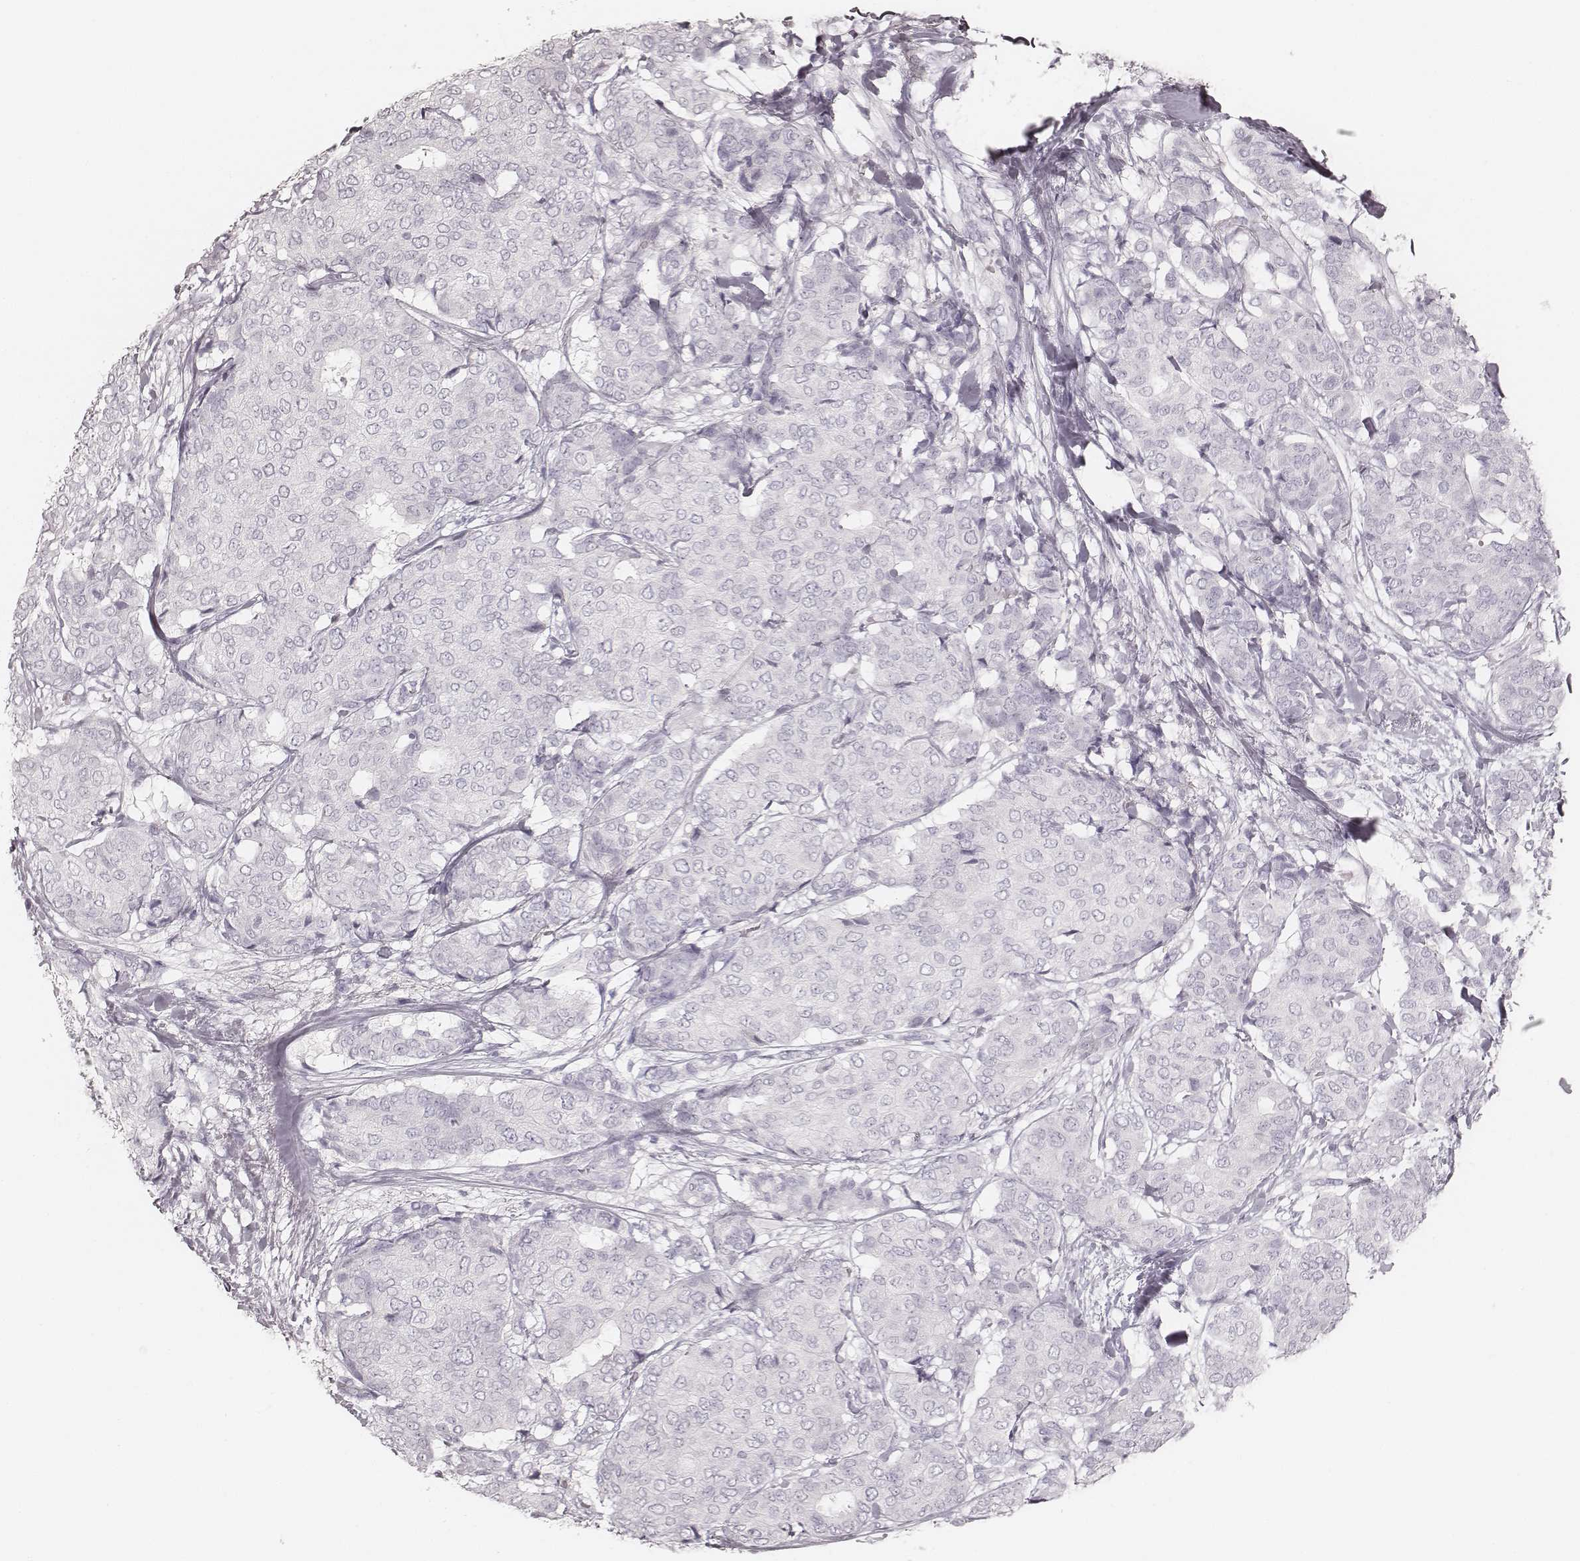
{"staining": {"intensity": "negative", "quantity": "none", "location": "none"}, "tissue": "breast cancer", "cell_type": "Tumor cells", "image_type": "cancer", "snomed": [{"axis": "morphology", "description": "Duct carcinoma"}, {"axis": "topography", "description": "Breast"}], "caption": "Micrograph shows no protein expression in tumor cells of breast cancer tissue.", "gene": "KRT82", "patient": {"sex": "female", "age": 75}}